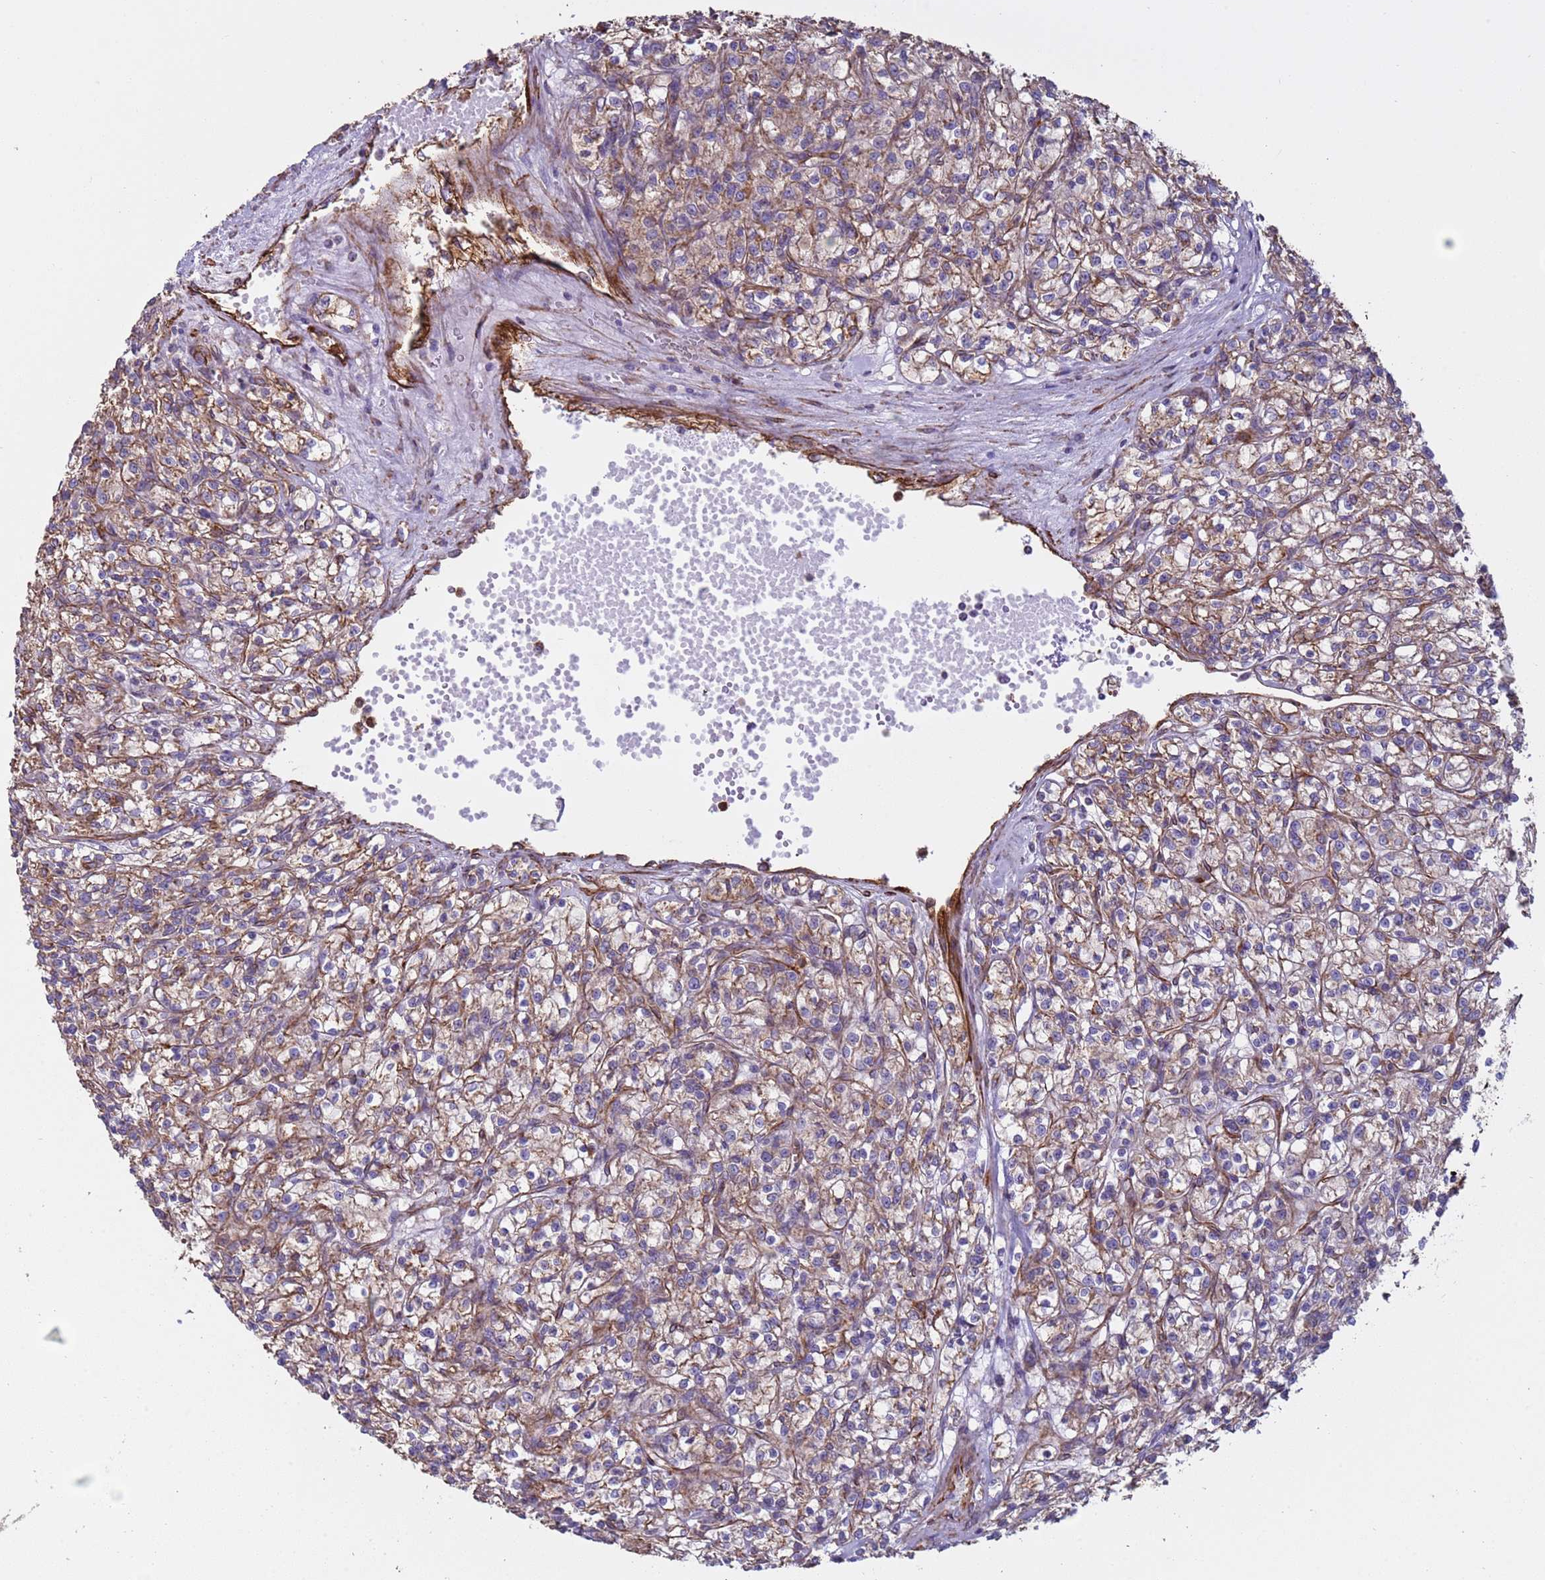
{"staining": {"intensity": "weak", "quantity": ">75%", "location": "cytoplasmic/membranous"}, "tissue": "renal cancer", "cell_type": "Tumor cells", "image_type": "cancer", "snomed": [{"axis": "morphology", "description": "Adenocarcinoma, NOS"}, {"axis": "topography", "description": "Kidney"}], "caption": "IHC histopathology image of renal adenocarcinoma stained for a protein (brown), which exhibits low levels of weak cytoplasmic/membranous staining in approximately >75% of tumor cells.", "gene": "GASK1A", "patient": {"sex": "female", "age": 59}}